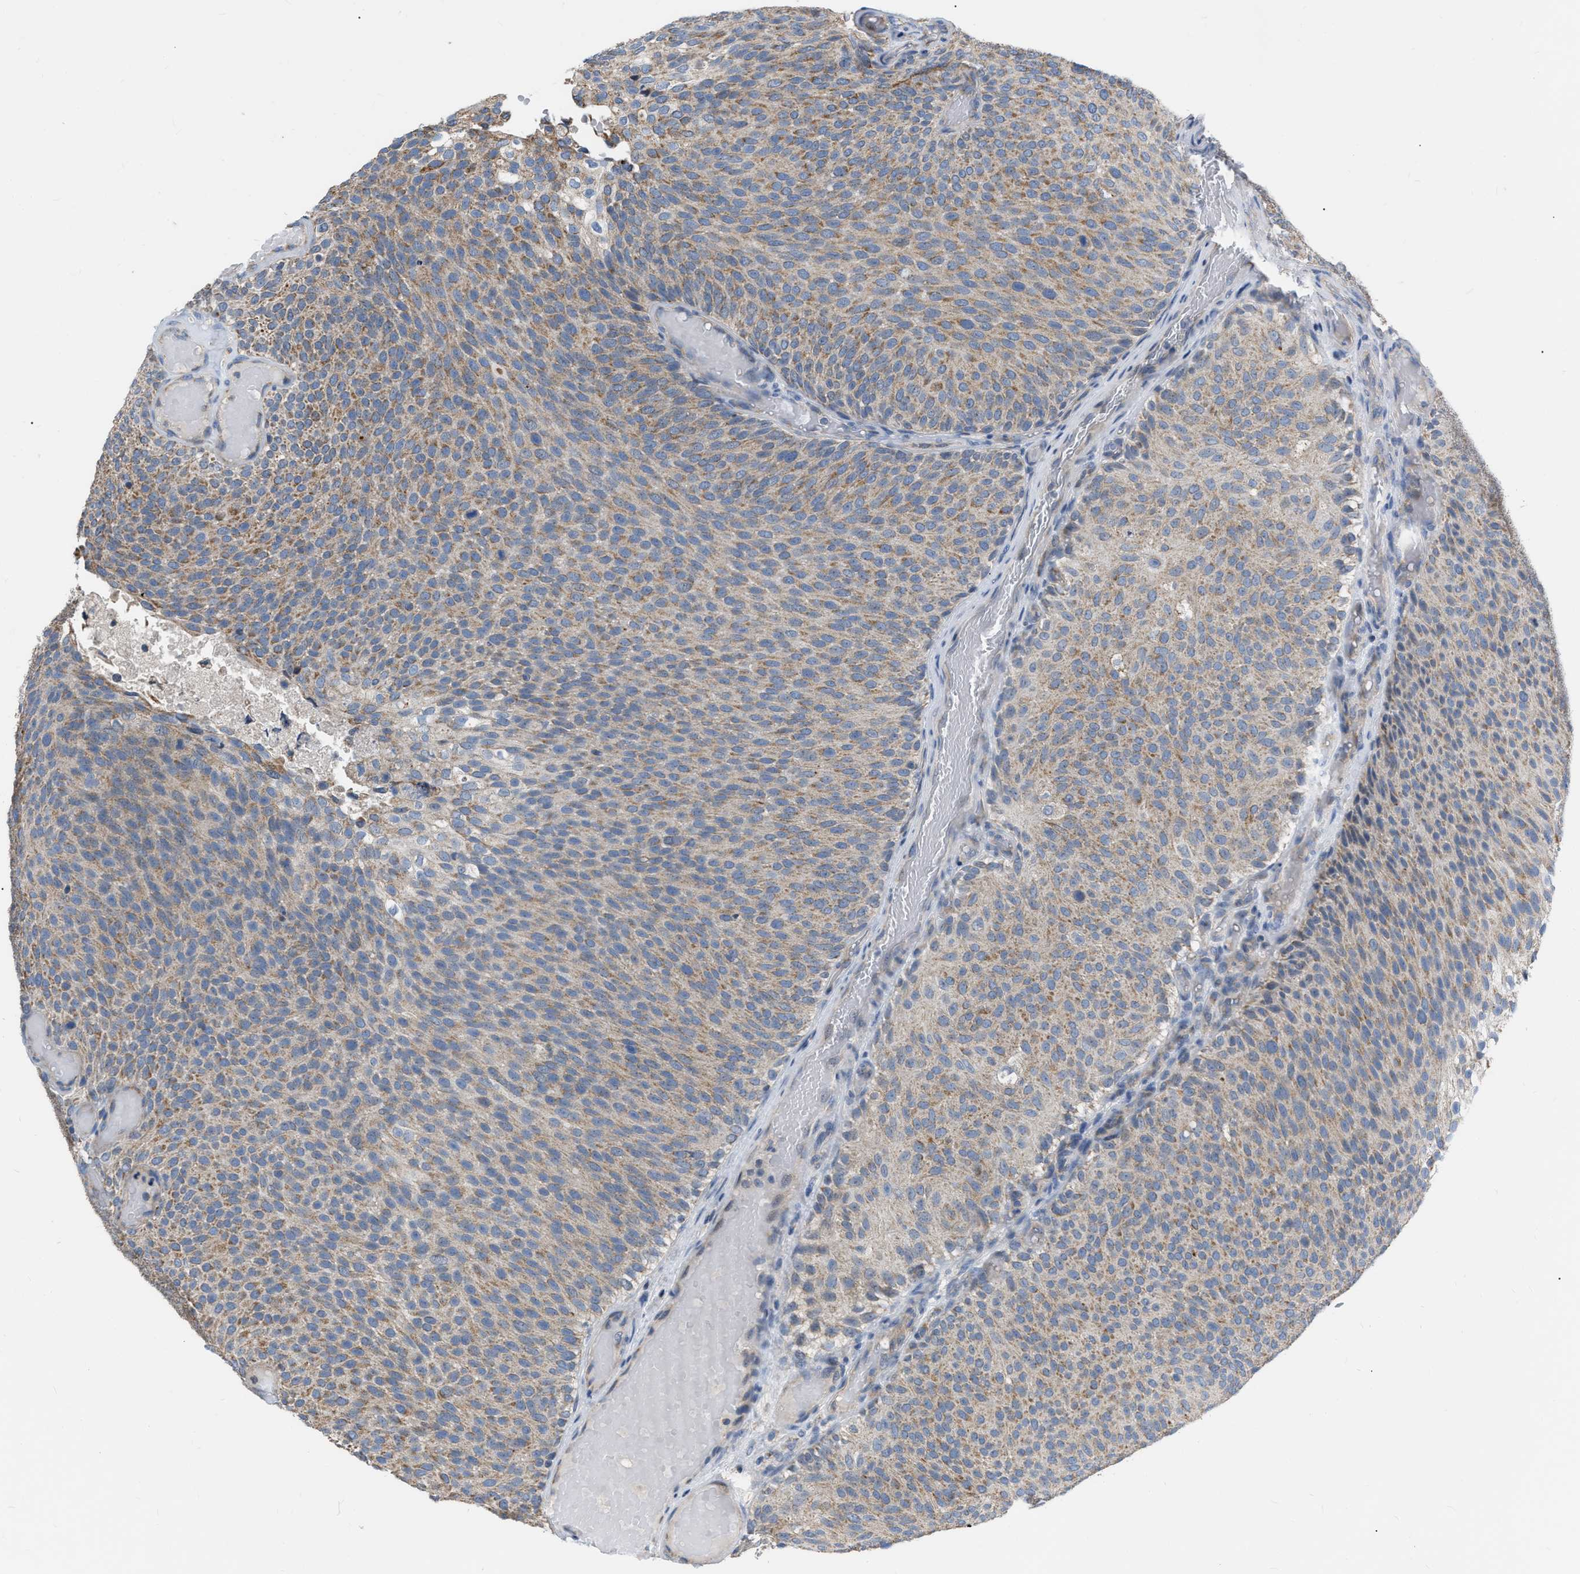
{"staining": {"intensity": "weak", "quantity": ">75%", "location": "cytoplasmic/membranous"}, "tissue": "urothelial cancer", "cell_type": "Tumor cells", "image_type": "cancer", "snomed": [{"axis": "morphology", "description": "Urothelial carcinoma, Low grade"}, {"axis": "topography", "description": "Urinary bladder"}], "caption": "Weak cytoplasmic/membranous expression is present in approximately >75% of tumor cells in urothelial carcinoma (low-grade).", "gene": "DDX56", "patient": {"sex": "male", "age": 78}}